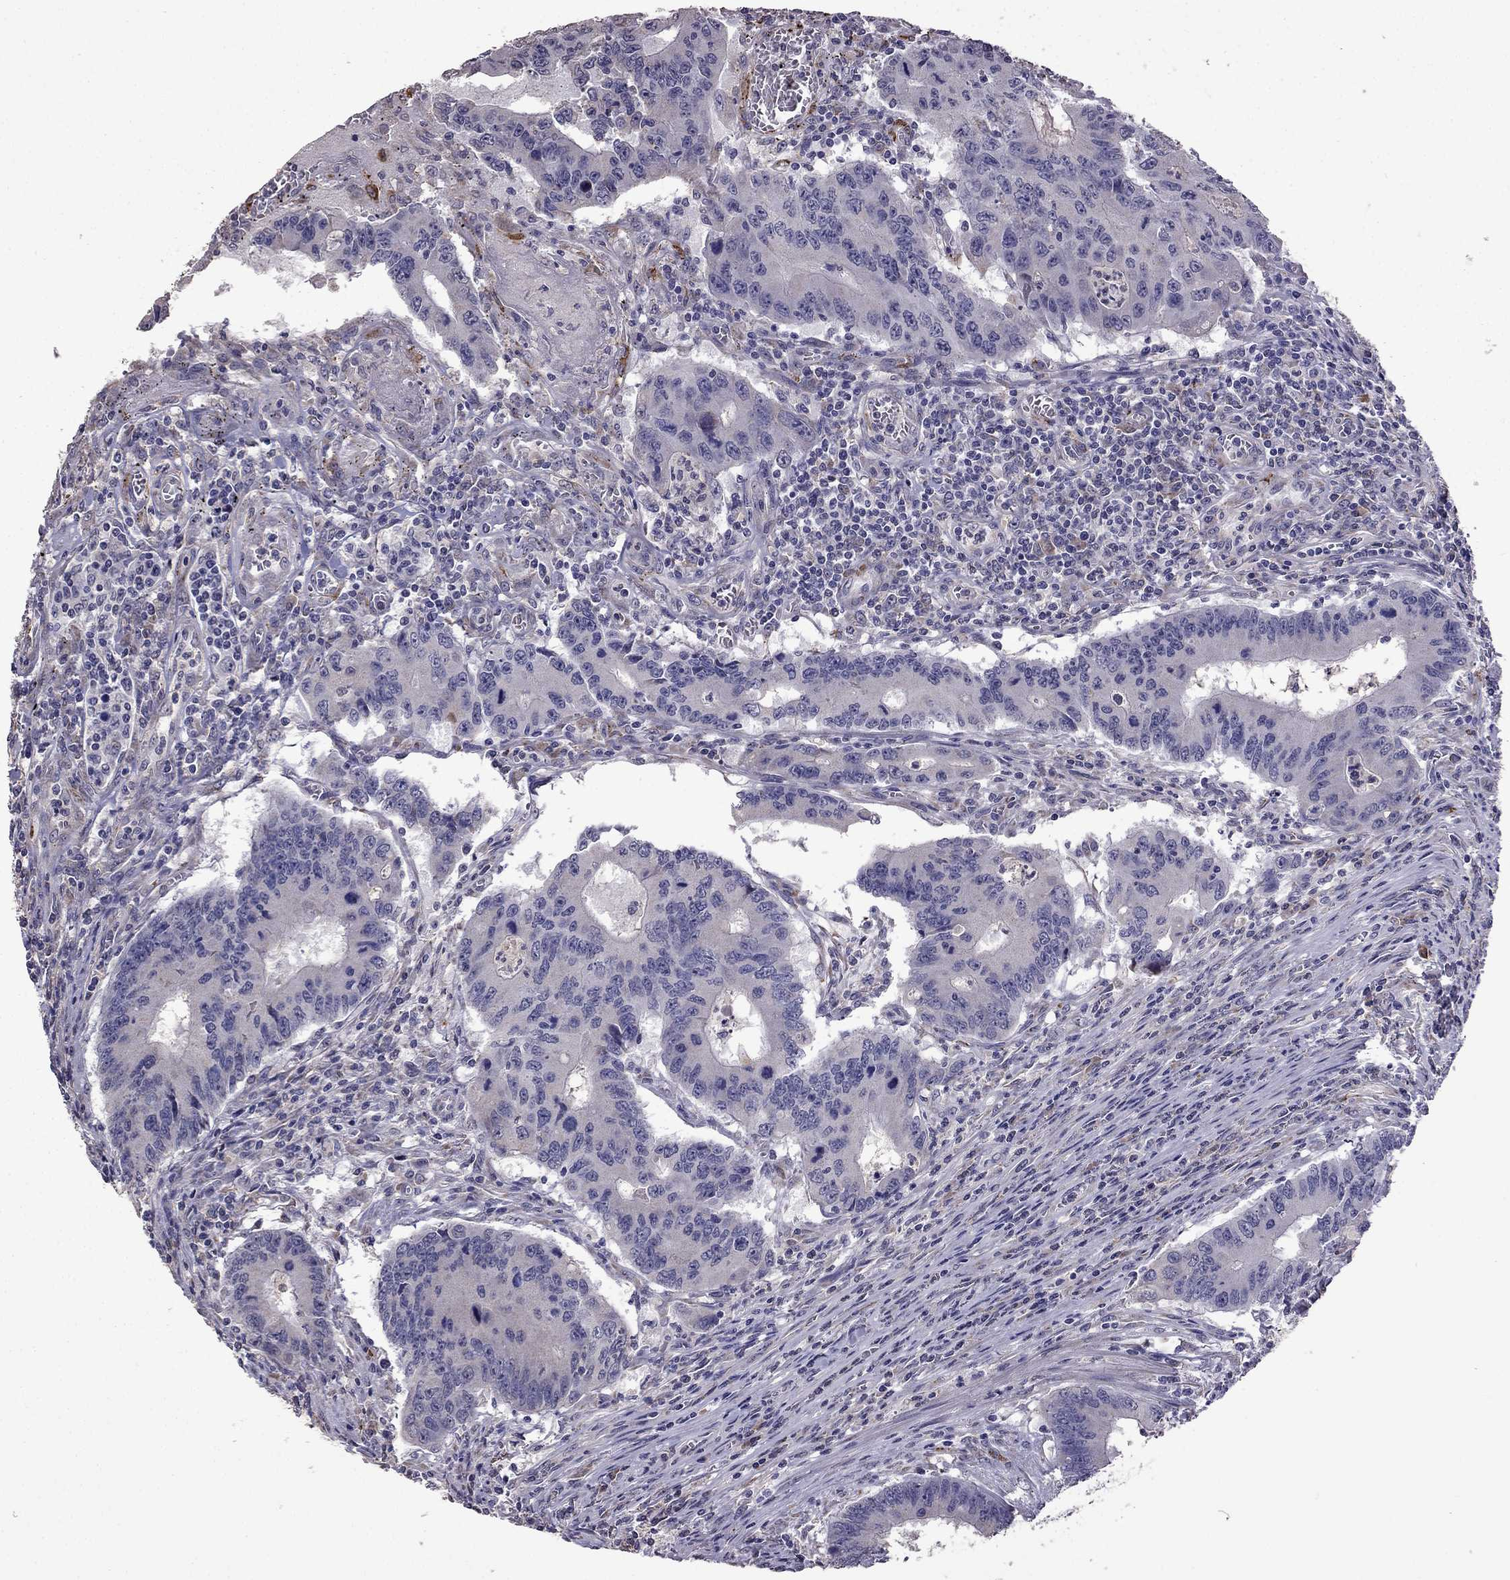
{"staining": {"intensity": "negative", "quantity": "none", "location": "none"}, "tissue": "colorectal cancer", "cell_type": "Tumor cells", "image_type": "cancer", "snomed": [{"axis": "morphology", "description": "Adenocarcinoma, NOS"}, {"axis": "topography", "description": "Colon"}], "caption": "Colorectal adenocarcinoma was stained to show a protein in brown. There is no significant staining in tumor cells.", "gene": "CDH9", "patient": {"sex": "male", "age": 53}}